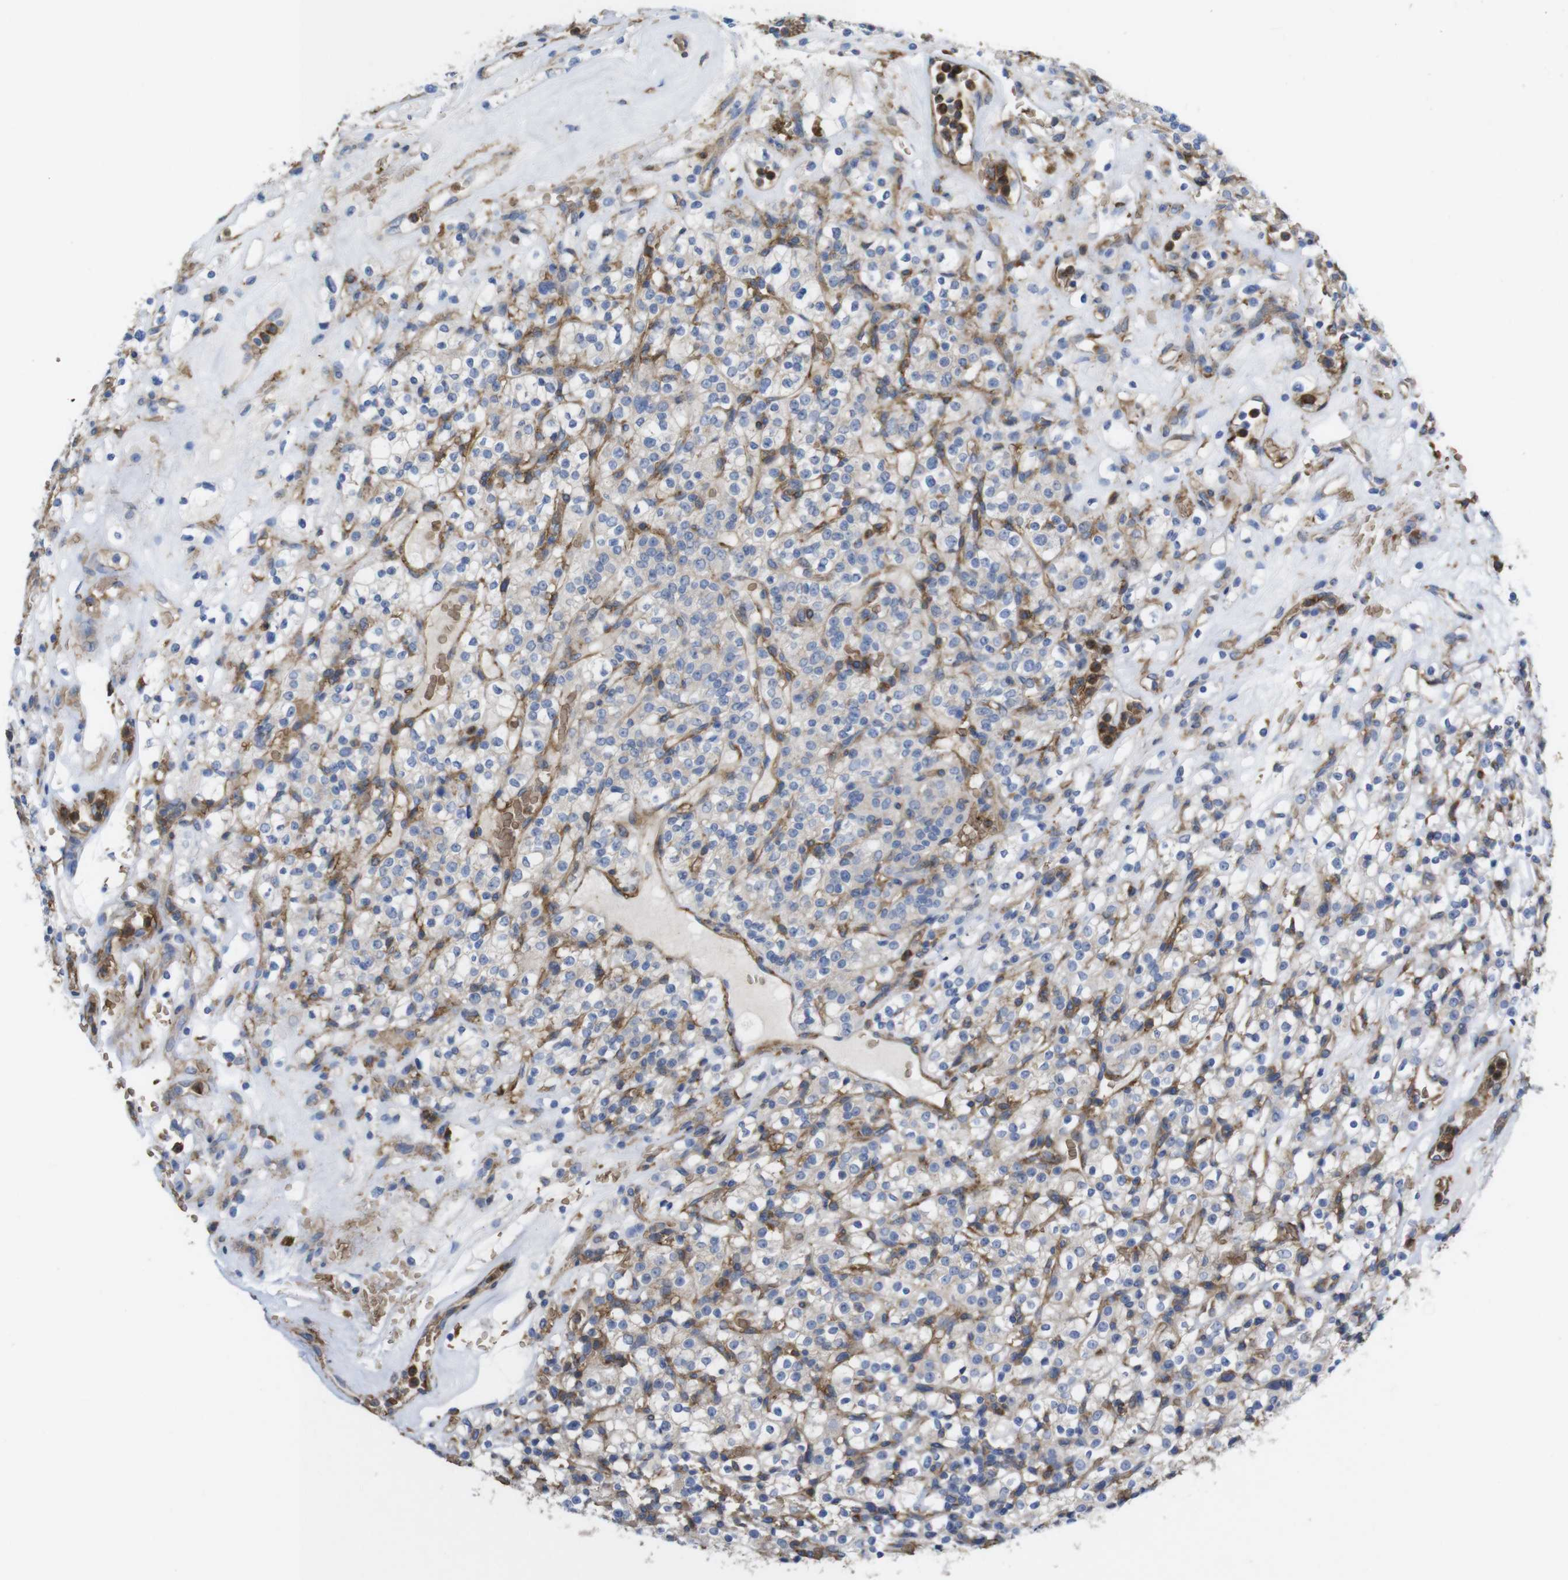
{"staining": {"intensity": "negative", "quantity": "none", "location": "none"}, "tissue": "renal cancer", "cell_type": "Tumor cells", "image_type": "cancer", "snomed": [{"axis": "morphology", "description": "Normal tissue, NOS"}, {"axis": "morphology", "description": "Adenocarcinoma, NOS"}, {"axis": "topography", "description": "Kidney"}], "caption": "Immunohistochemistry (IHC) micrograph of neoplastic tissue: renal cancer (adenocarcinoma) stained with DAB (3,3'-diaminobenzidine) exhibits no significant protein positivity in tumor cells. (Immunohistochemistry (IHC), brightfield microscopy, high magnification).", "gene": "CYBRD1", "patient": {"sex": "female", "age": 72}}